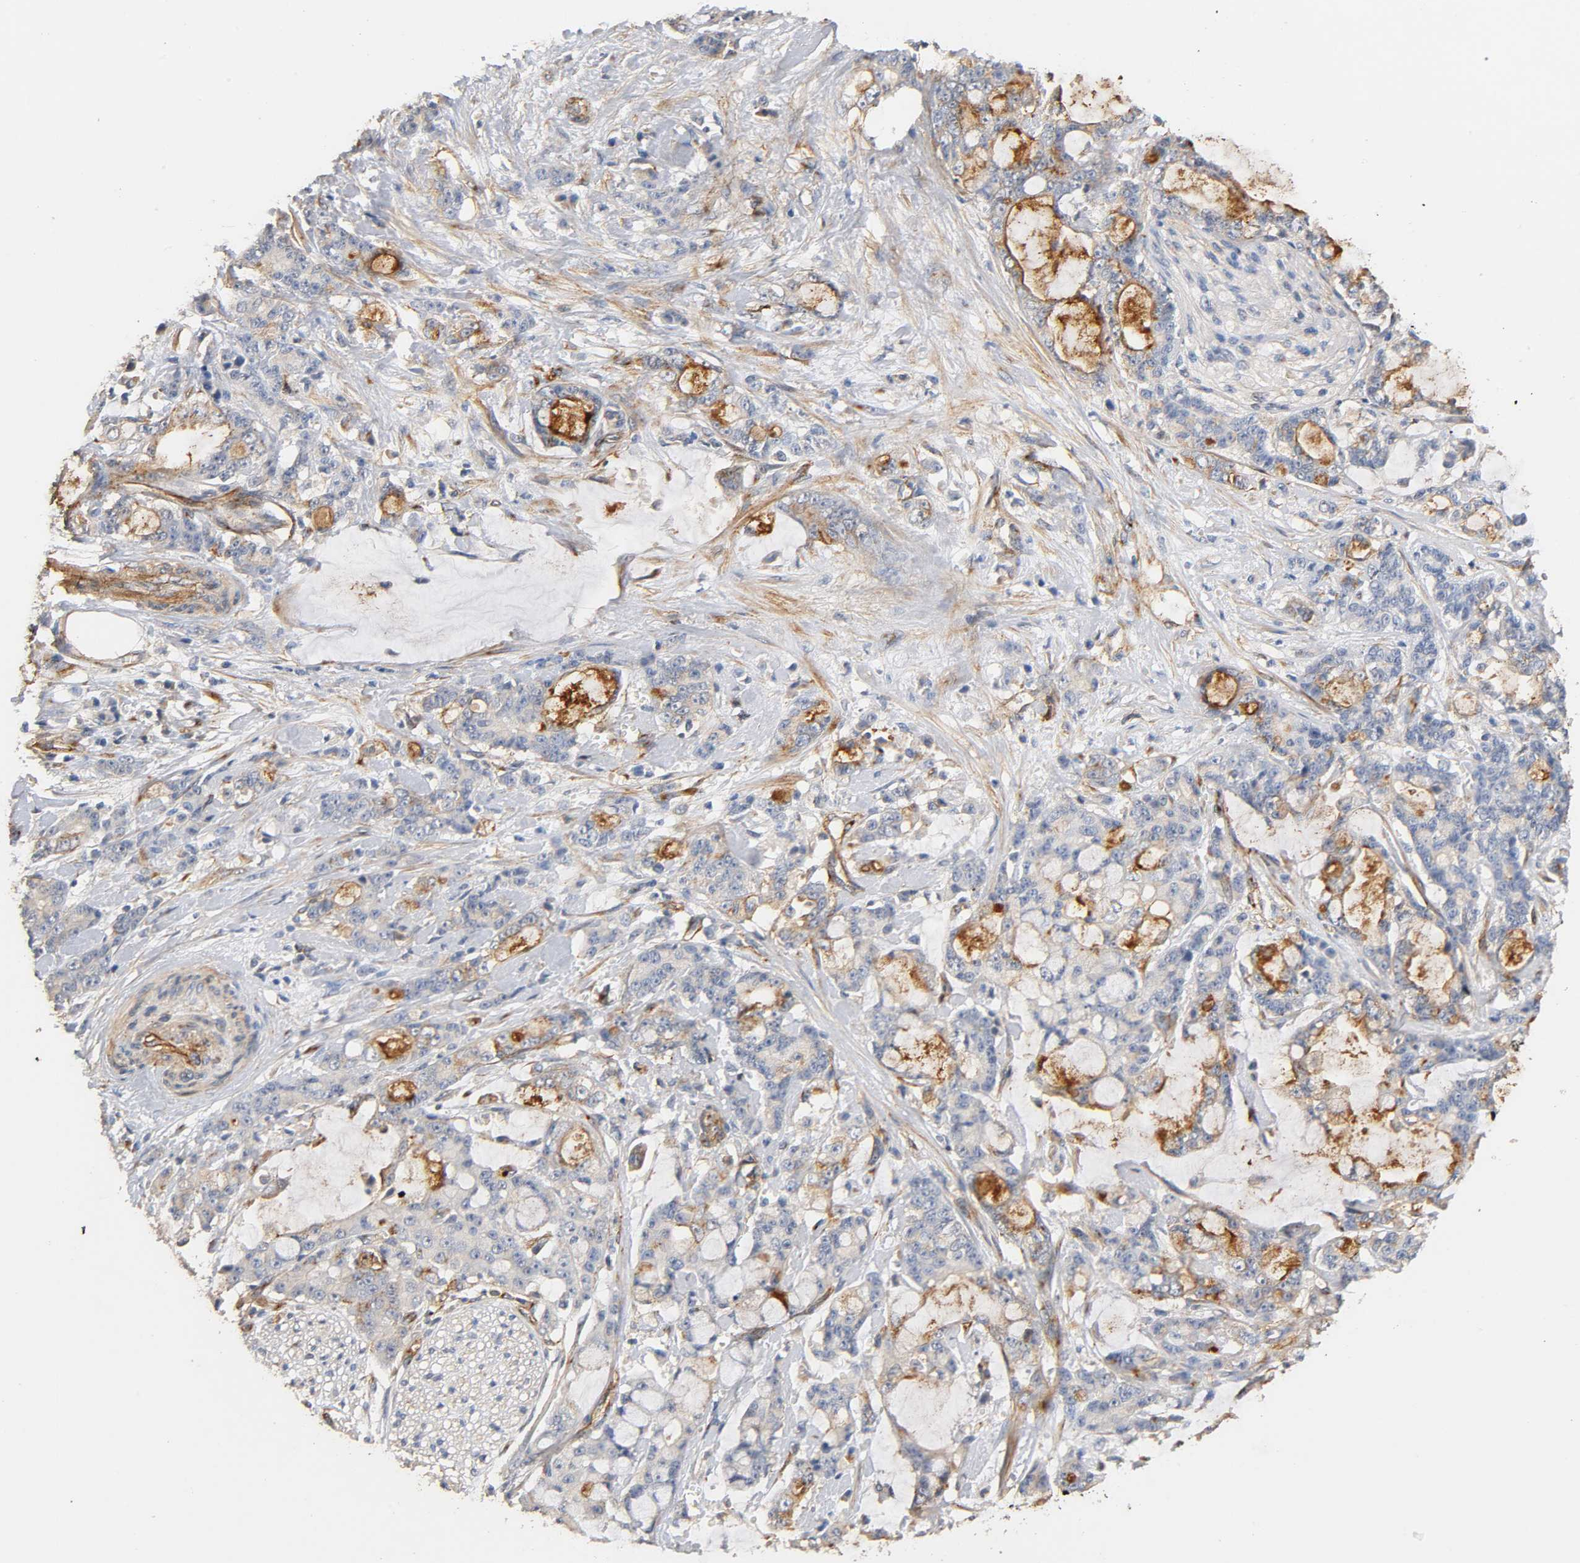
{"staining": {"intensity": "weak", "quantity": "<25%", "location": "cytoplasmic/membranous"}, "tissue": "pancreatic cancer", "cell_type": "Tumor cells", "image_type": "cancer", "snomed": [{"axis": "morphology", "description": "Adenocarcinoma, NOS"}, {"axis": "topography", "description": "Pancreas"}], "caption": "This is an IHC micrograph of human pancreatic cancer (adenocarcinoma). There is no positivity in tumor cells.", "gene": "IFITM3", "patient": {"sex": "female", "age": 73}}